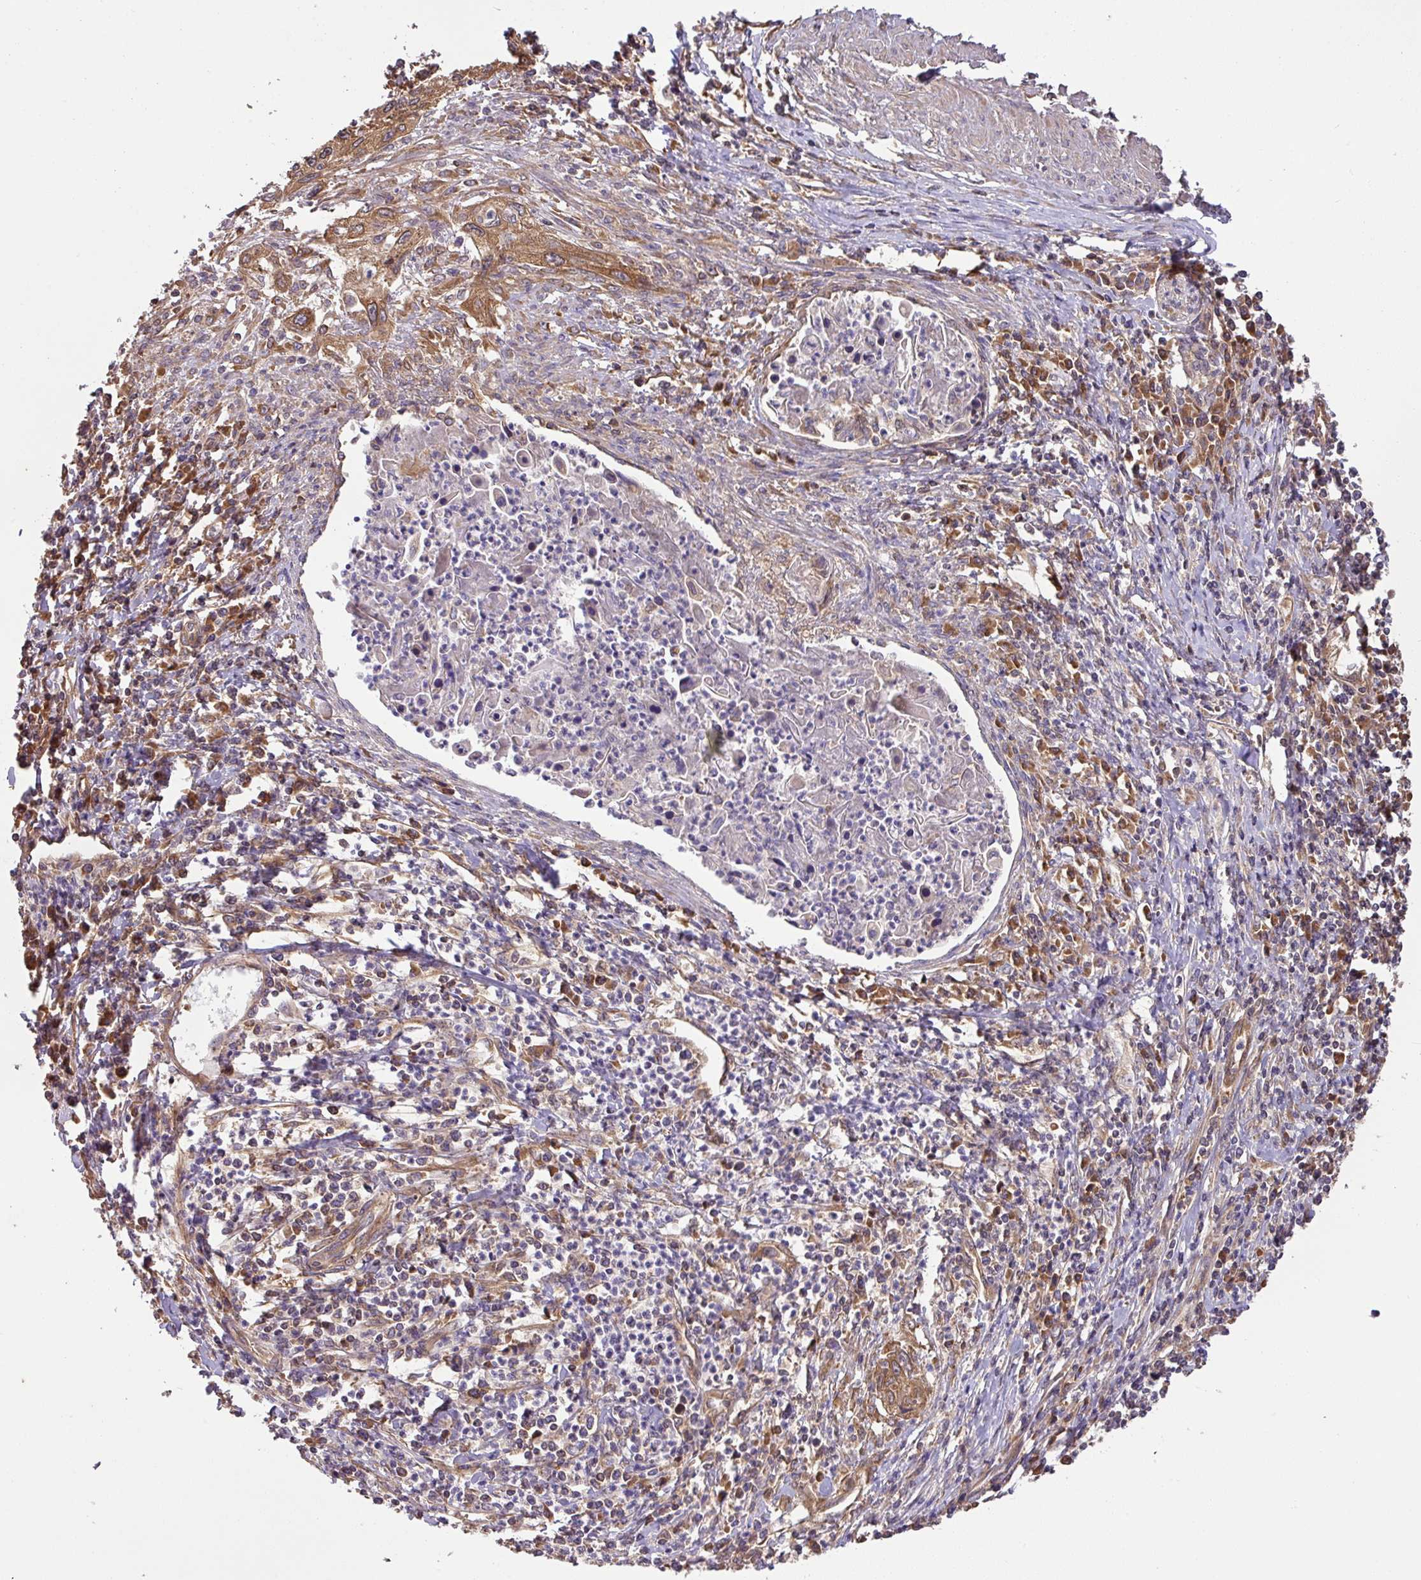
{"staining": {"intensity": "moderate", "quantity": "25%-75%", "location": "cytoplasmic/membranous"}, "tissue": "cervical cancer", "cell_type": "Tumor cells", "image_type": "cancer", "snomed": [{"axis": "morphology", "description": "Squamous cell carcinoma, NOS"}, {"axis": "topography", "description": "Cervix"}], "caption": "Tumor cells demonstrate moderate cytoplasmic/membranous expression in approximately 25%-75% of cells in cervical cancer.", "gene": "GSPT1", "patient": {"sex": "female", "age": 32}}